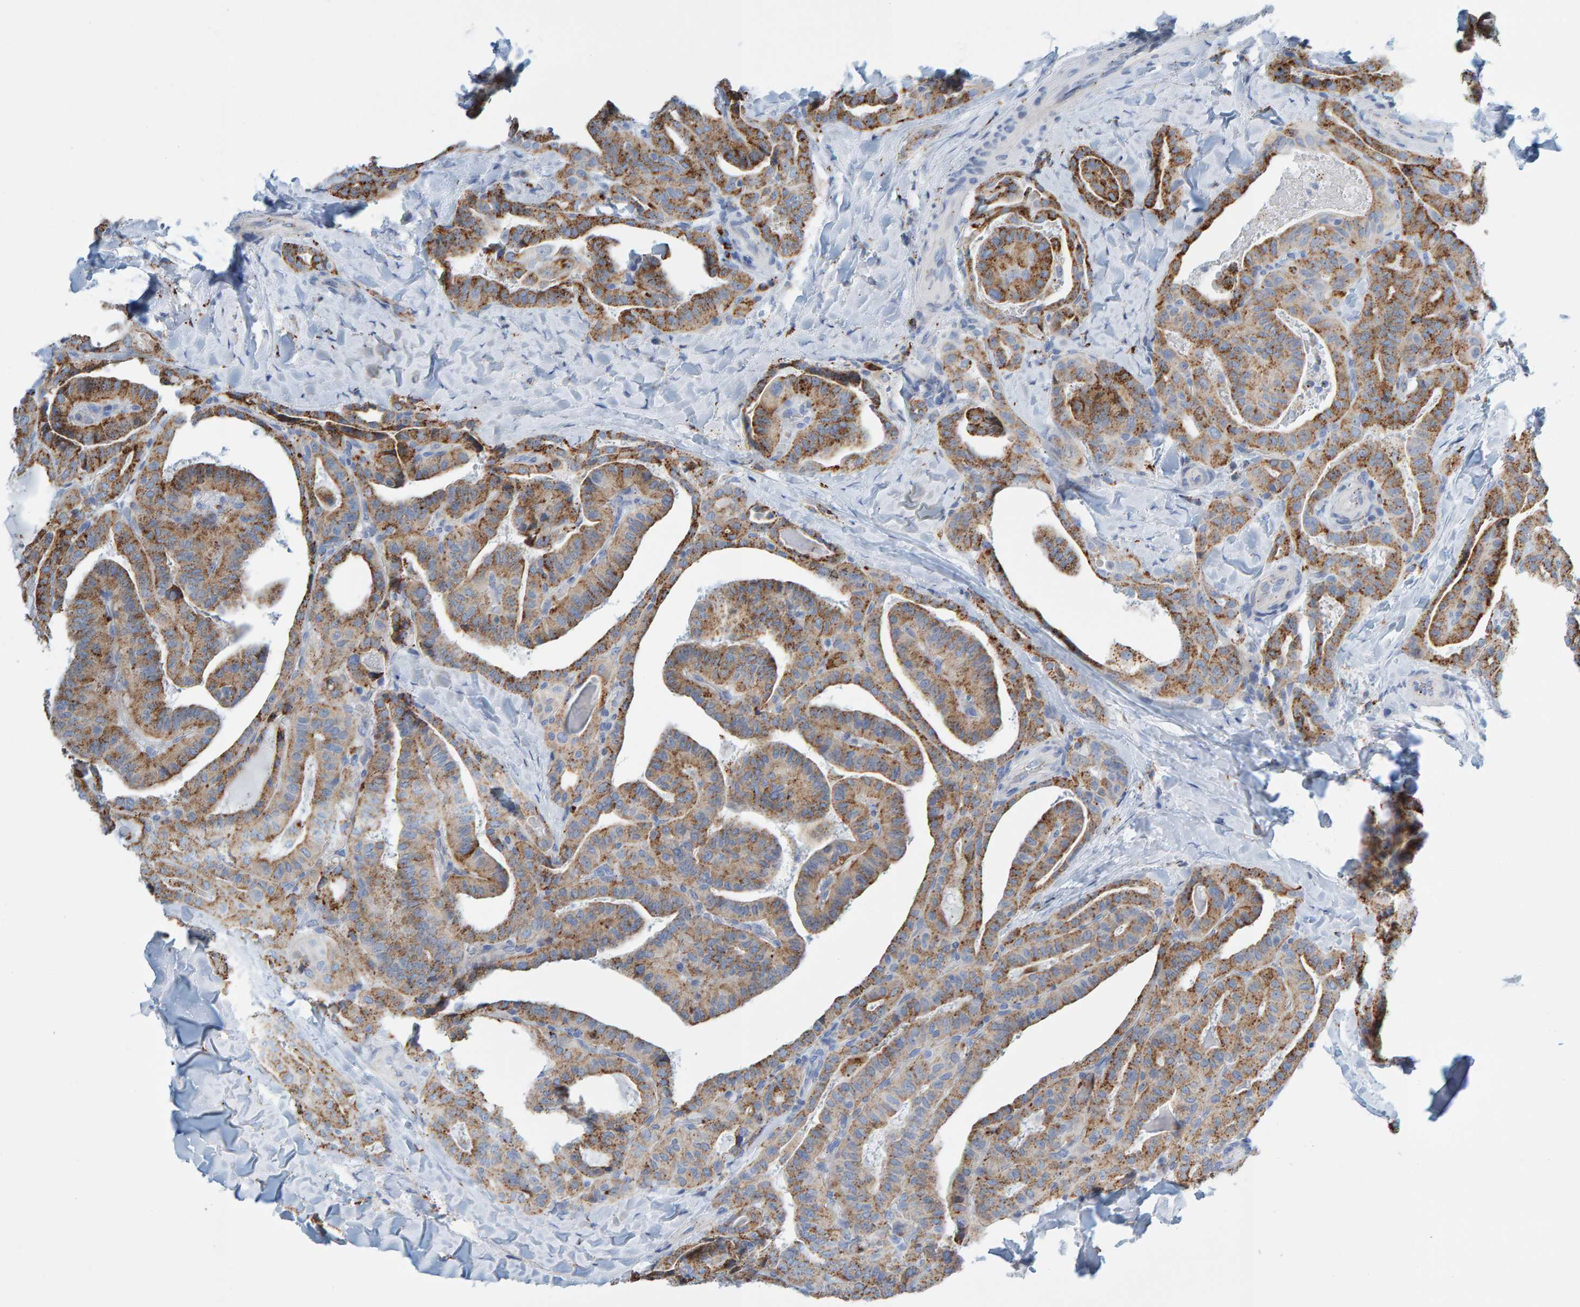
{"staining": {"intensity": "moderate", "quantity": ">75%", "location": "cytoplasmic/membranous"}, "tissue": "thyroid cancer", "cell_type": "Tumor cells", "image_type": "cancer", "snomed": [{"axis": "morphology", "description": "Papillary adenocarcinoma, NOS"}, {"axis": "topography", "description": "Thyroid gland"}], "caption": "Protein expression by immunohistochemistry (IHC) exhibits moderate cytoplasmic/membranous expression in approximately >75% of tumor cells in thyroid cancer.", "gene": "BIN3", "patient": {"sex": "male", "age": 77}}